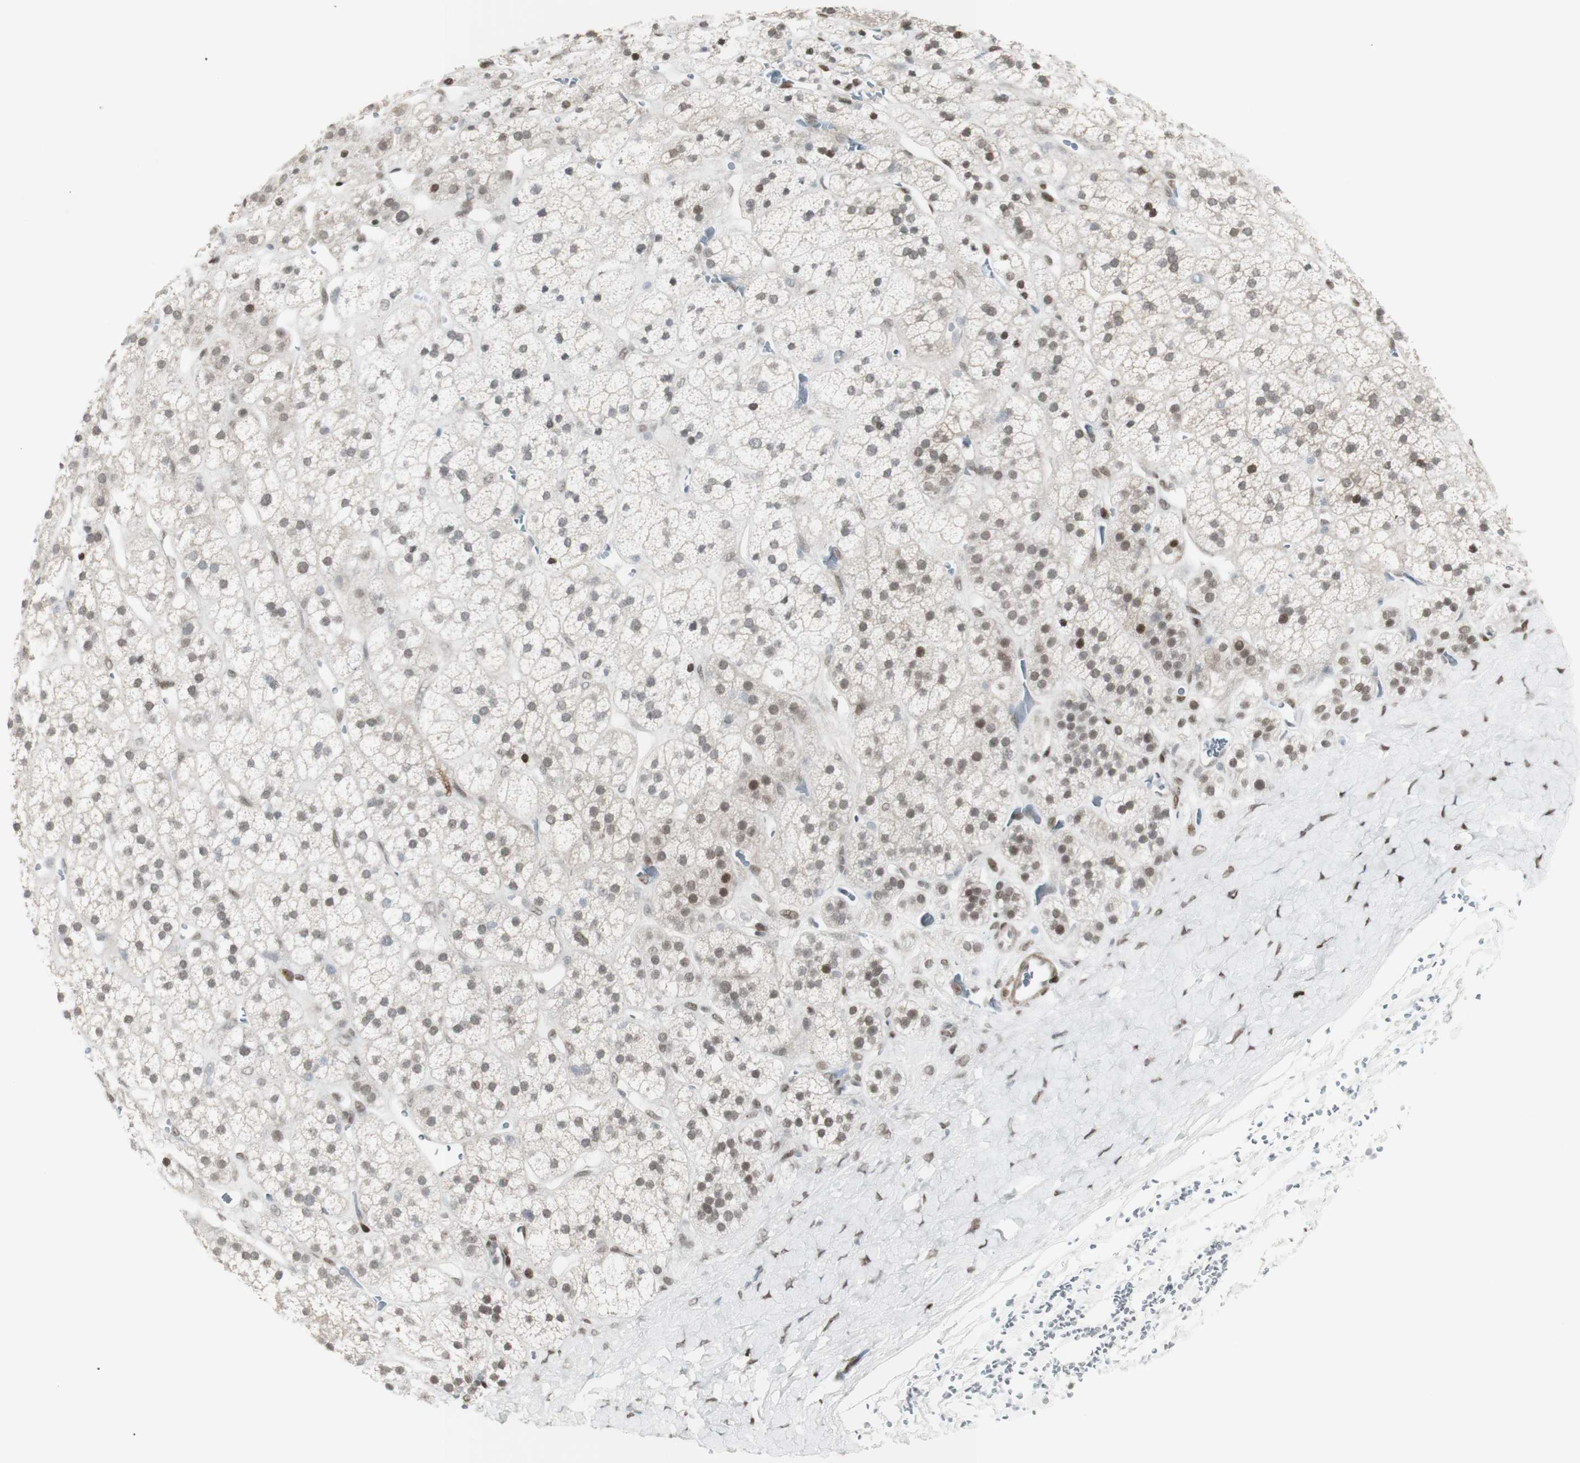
{"staining": {"intensity": "strong", "quantity": "<25%", "location": "nuclear"}, "tissue": "adrenal gland", "cell_type": "Glandular cells", "image_type": "normal", "snomed": [{"axis": "morphology", "description": "Normal tissue, NOS"}, {"axis": "topography", "description": "Adrenal gland"}], "caption": "Strong nuclear protein staining is present in approximately <25% of glandular cells in adrenal gland. The protein is stained brown, and the nuclei are stained in blue (DAB (3,3'-diaminobenzidine) IHC with brightfield microscopy, high magnification).", "gene": "C1orf116", "patient": {"sex": "male", "age": 56}}